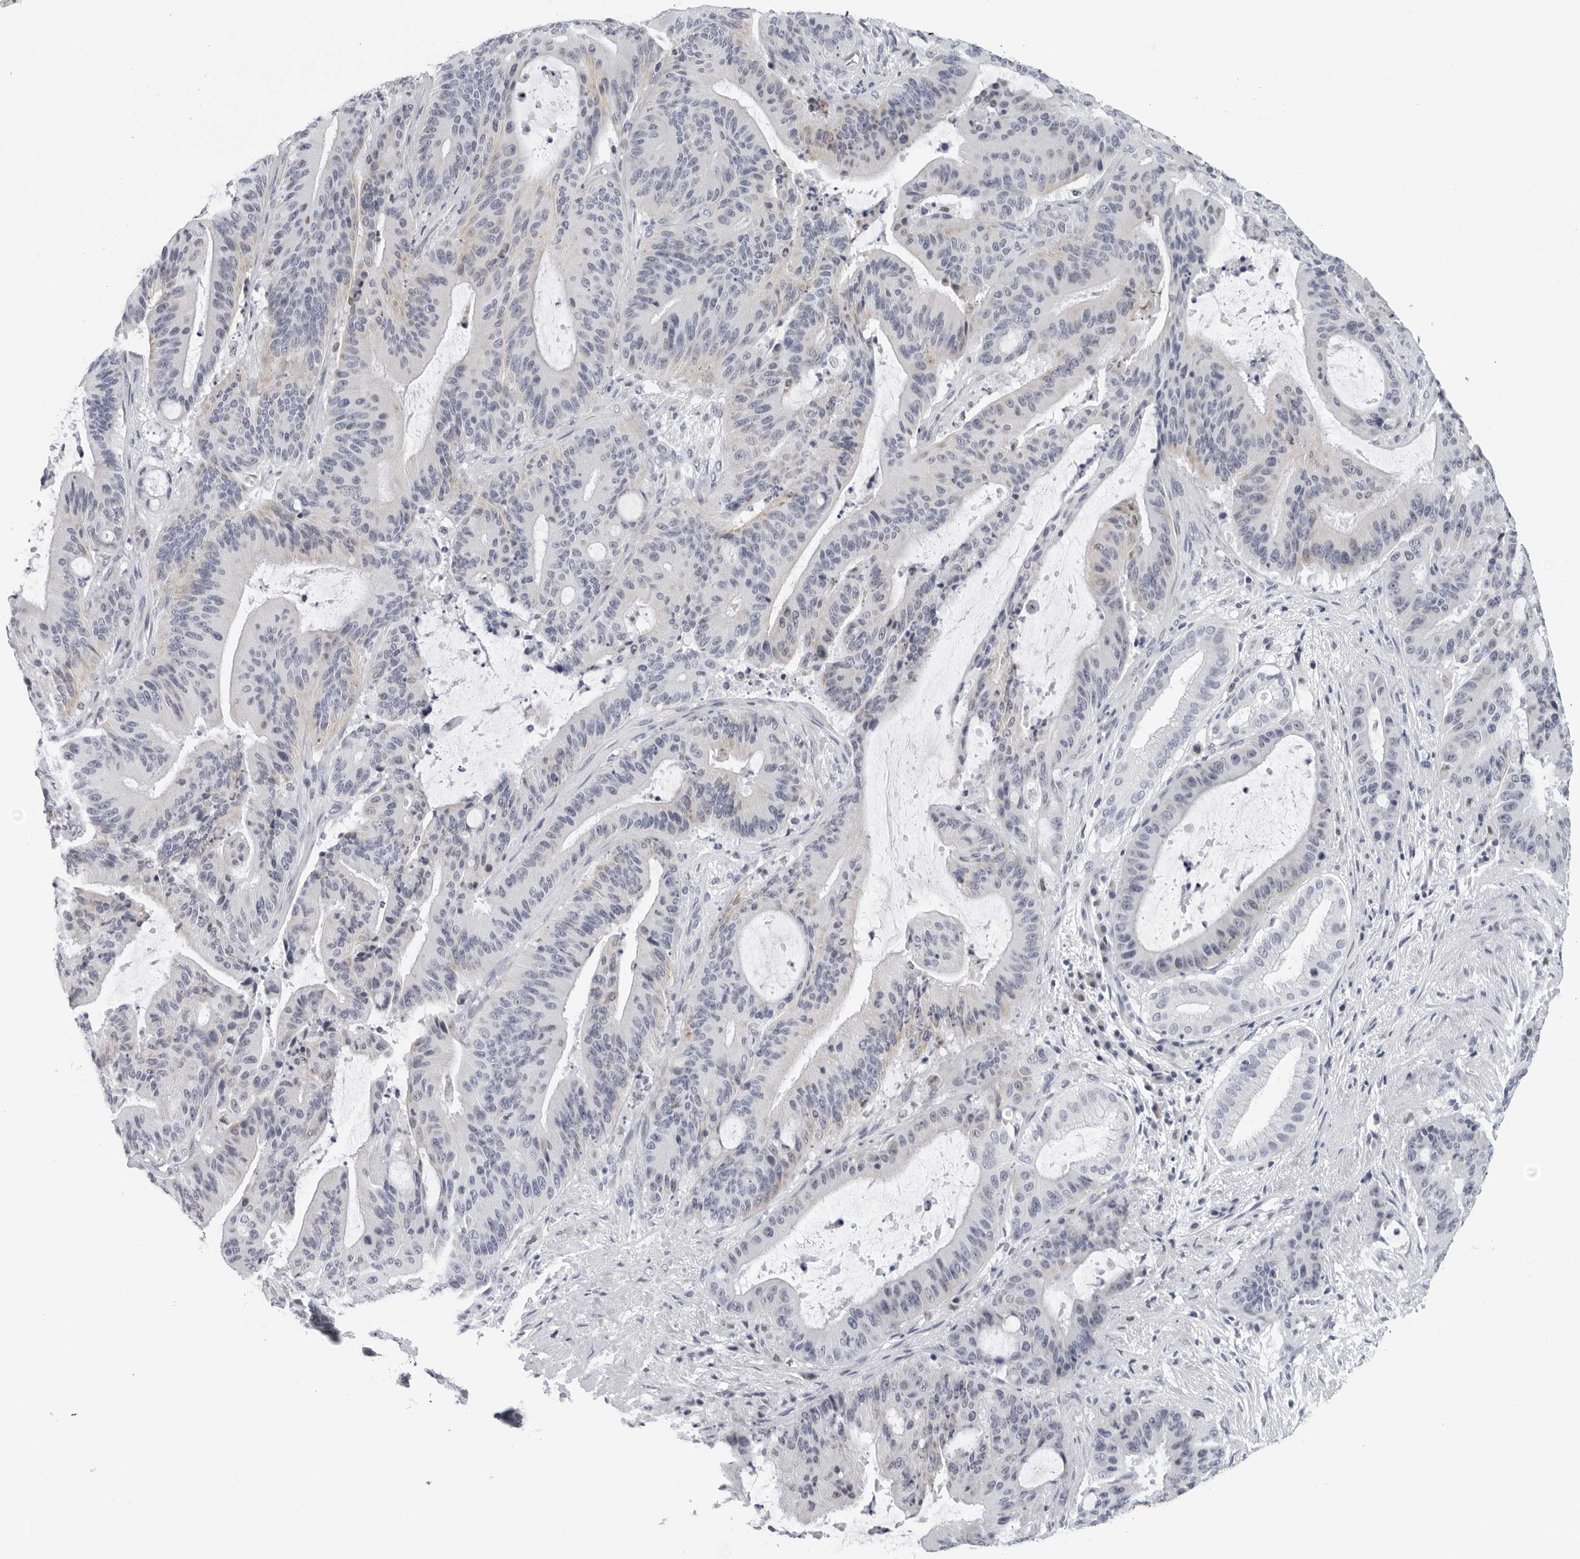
{"staining": {"intensity": "negative", "quantity": "none", "location": "none"}, "tissue": "liver cancer", "cell_type": "Tumor cells", "image_type": "cancer", "snomed": [{"axis": "morphology", "description": "Normal tissue, NOS"}, {"axis": "morphology", "description": "Cholangiocarcinoma"}, {"axis": "topography", "description": "Liver"}, {"axis": "topography", "description": "Peripheral nerve tissue"}], "caption": "Immunohistochemistry of human liver cancer demonstrates no staining in tumor cells.", "gene": "CPT2", "patient": {"sex": "female", "age": 73}}